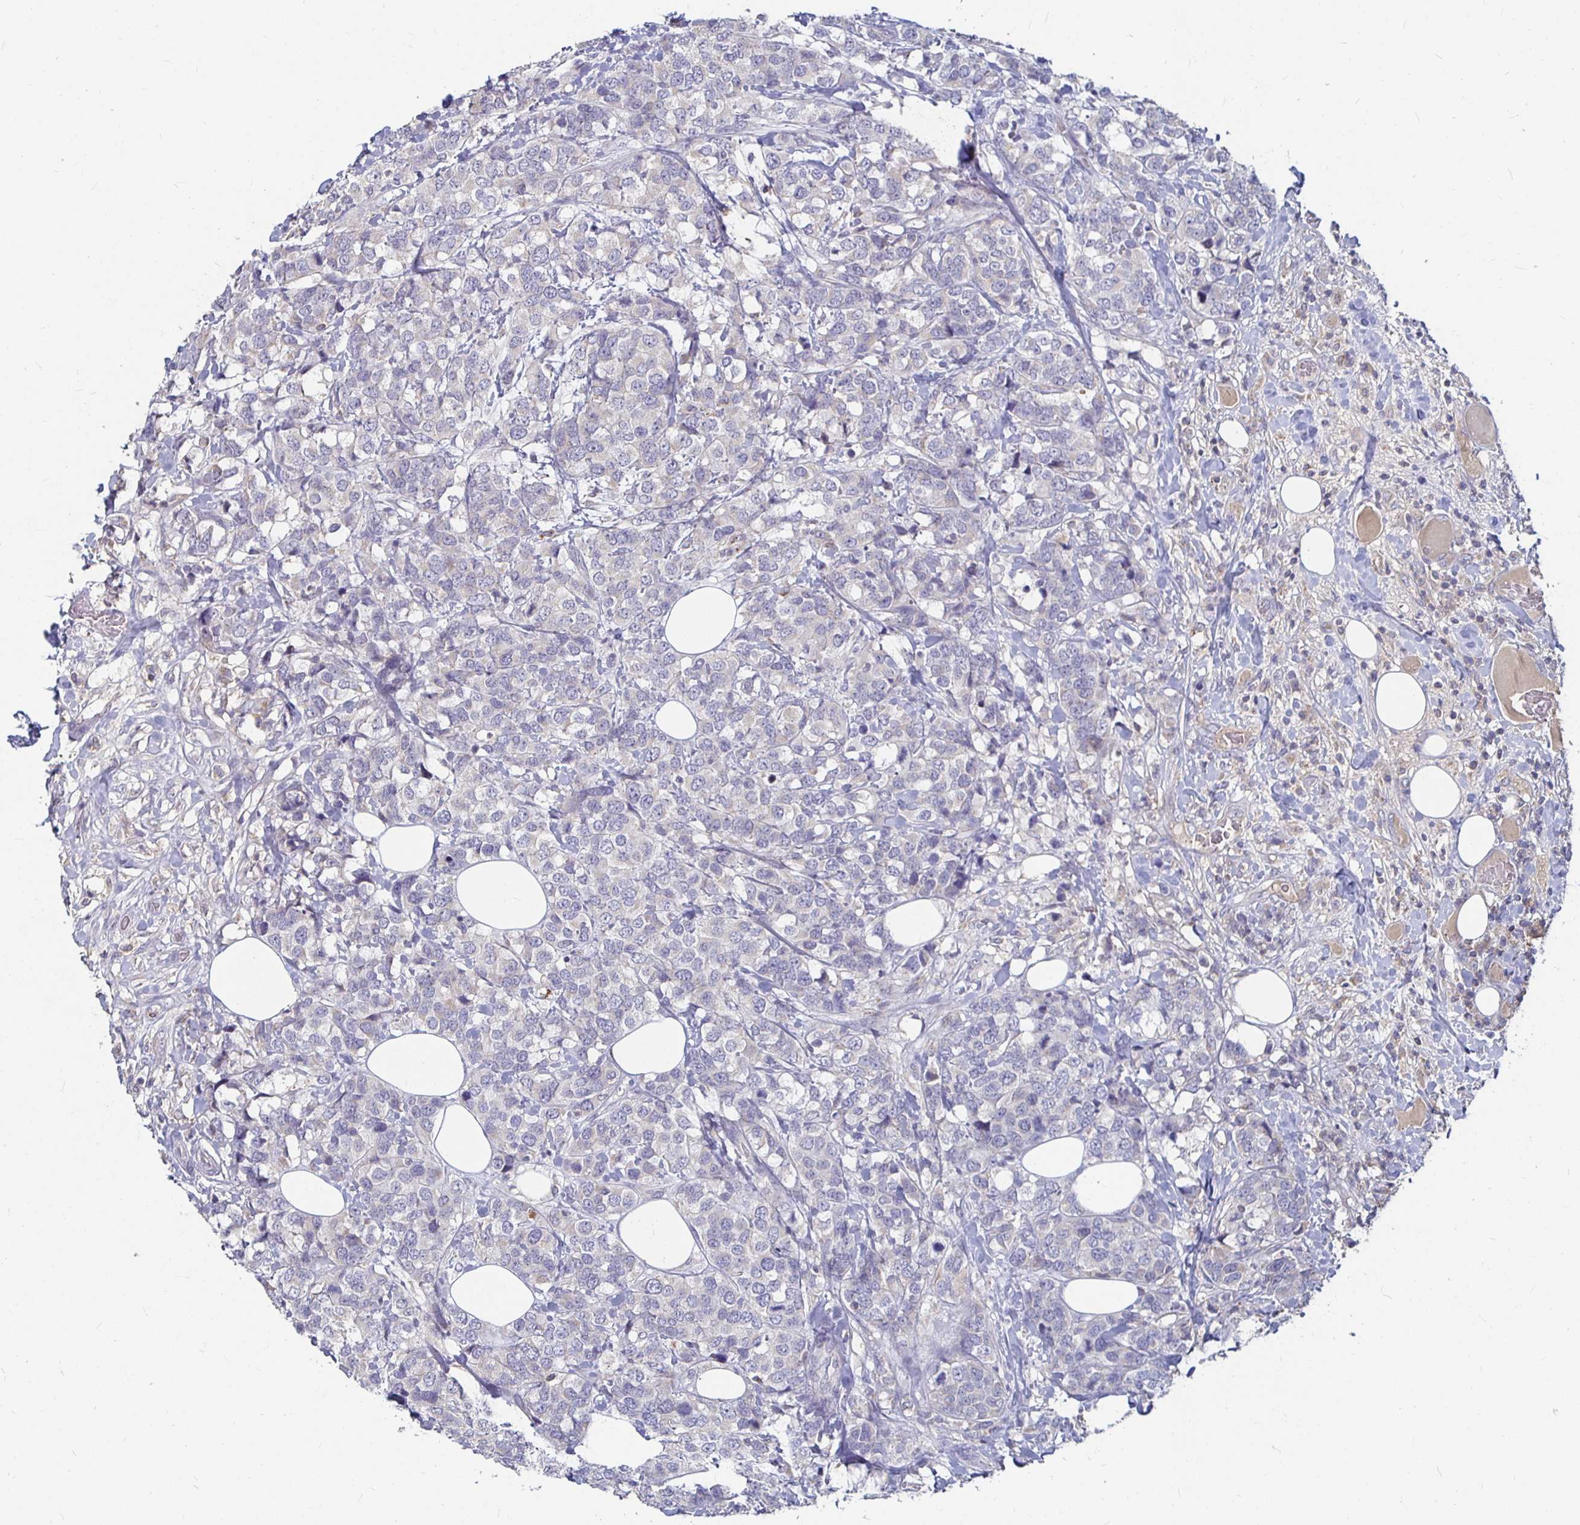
{"staining": {"intensity": "negative", "quantity": "none", "location": "none"}, "tissue": "breast cancer", "cell_type": "Tumor cells", "image_type": "cancer", "snomed": [{"axis": "morphology", "description": "Lobular carcinoma"}, {"axis": "topography", "description": "Breast"}], "caption": "Tumor cells are negative for protein expression in human breast lobular carcinoma.", "gene": "RNF144B", "patient": {"sex": "female", "age": 59}}